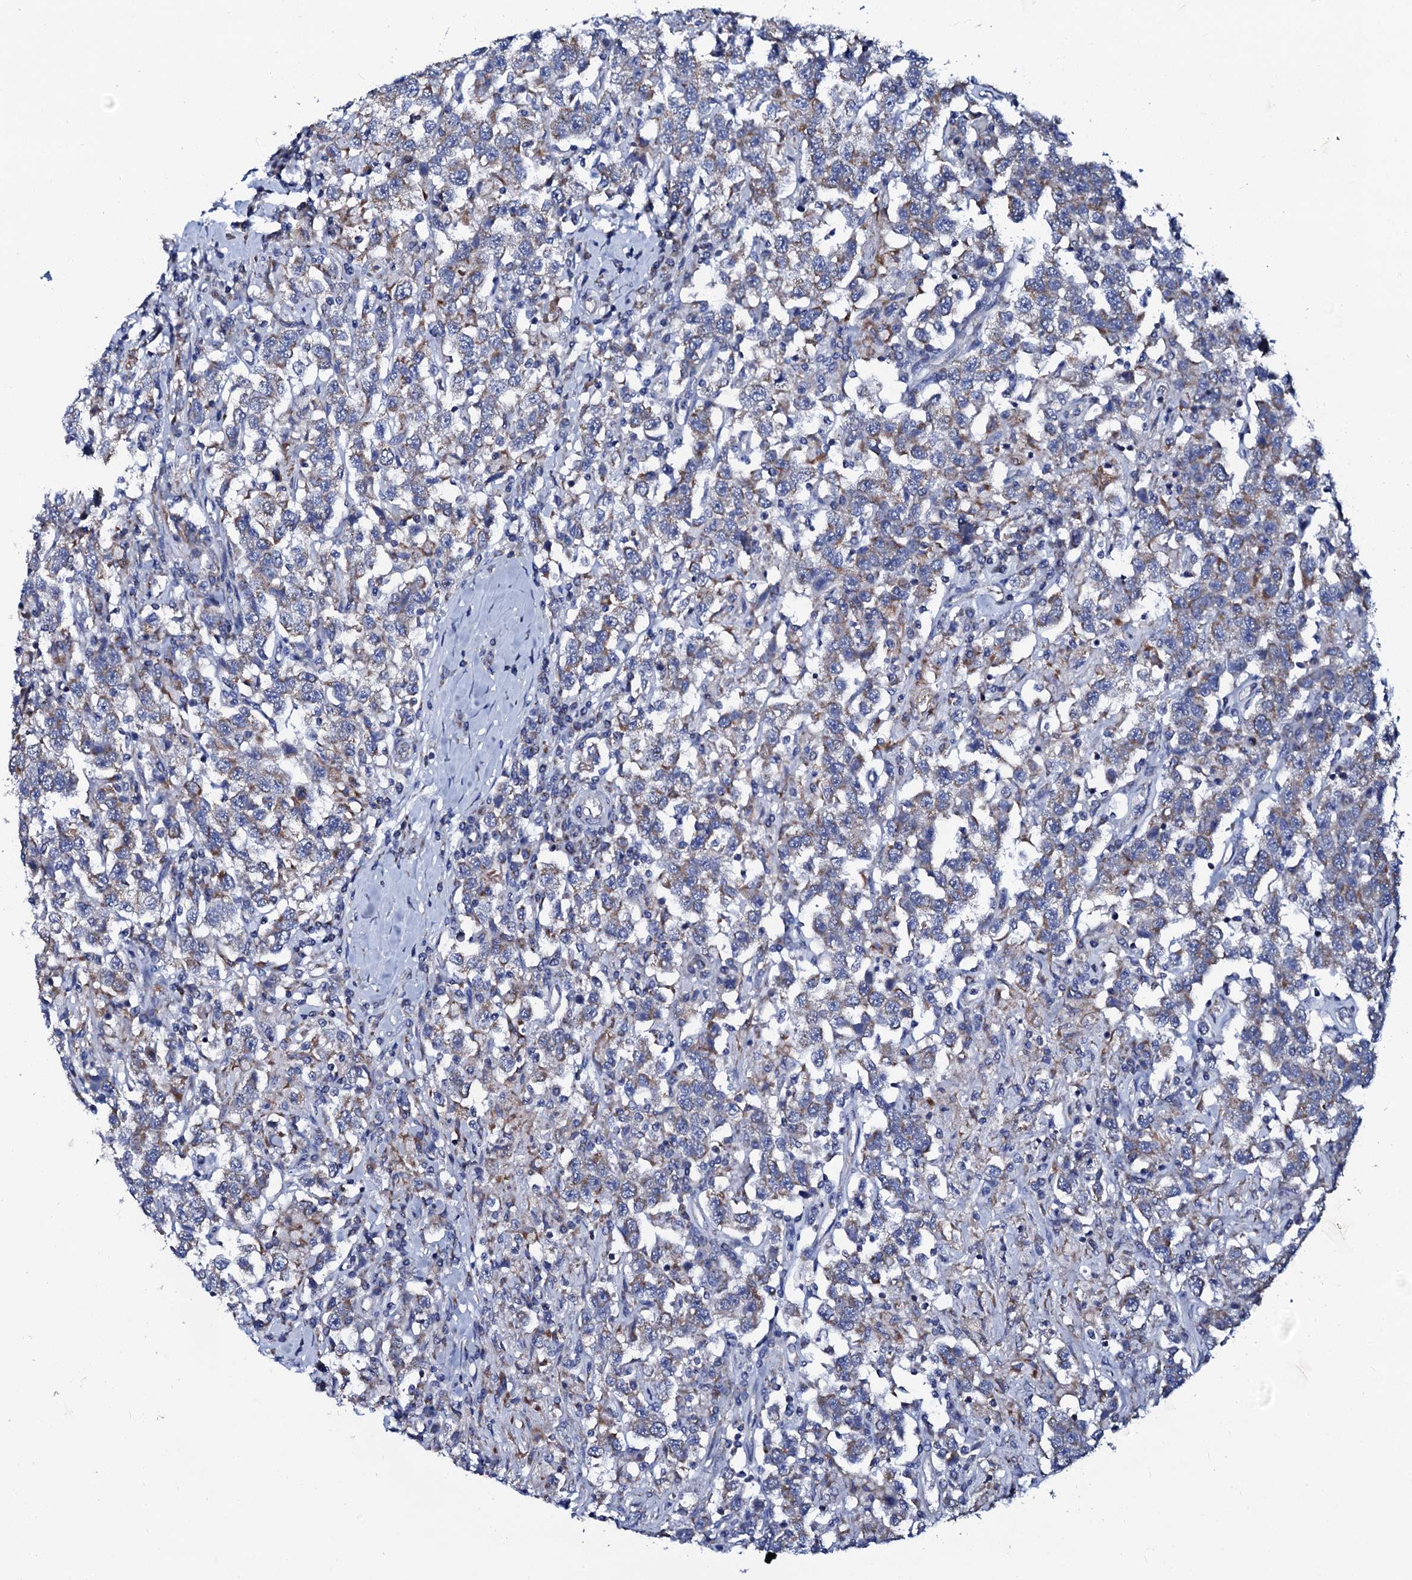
{"staining": {"intensity": "moderate", "quantity": "<25%", "location": "cytoplasmic/membranous"}, "tissue": "testis cancer", "cell_type": "Tumor cells", "image_type": "cancer", "snomed": [{"axis": "morphology", "description": "Seminoma, NOS"}, {"axis": "topography", "description": "Testis"}], "caption": "Protein expression analysis of human seminoma (testis) reveals moderate cytoplasmic/membranous positivity in approximately <25% of tumor cells.", "gene": "SLC37A4", "patient": {"sex": "male", "age": 41}}